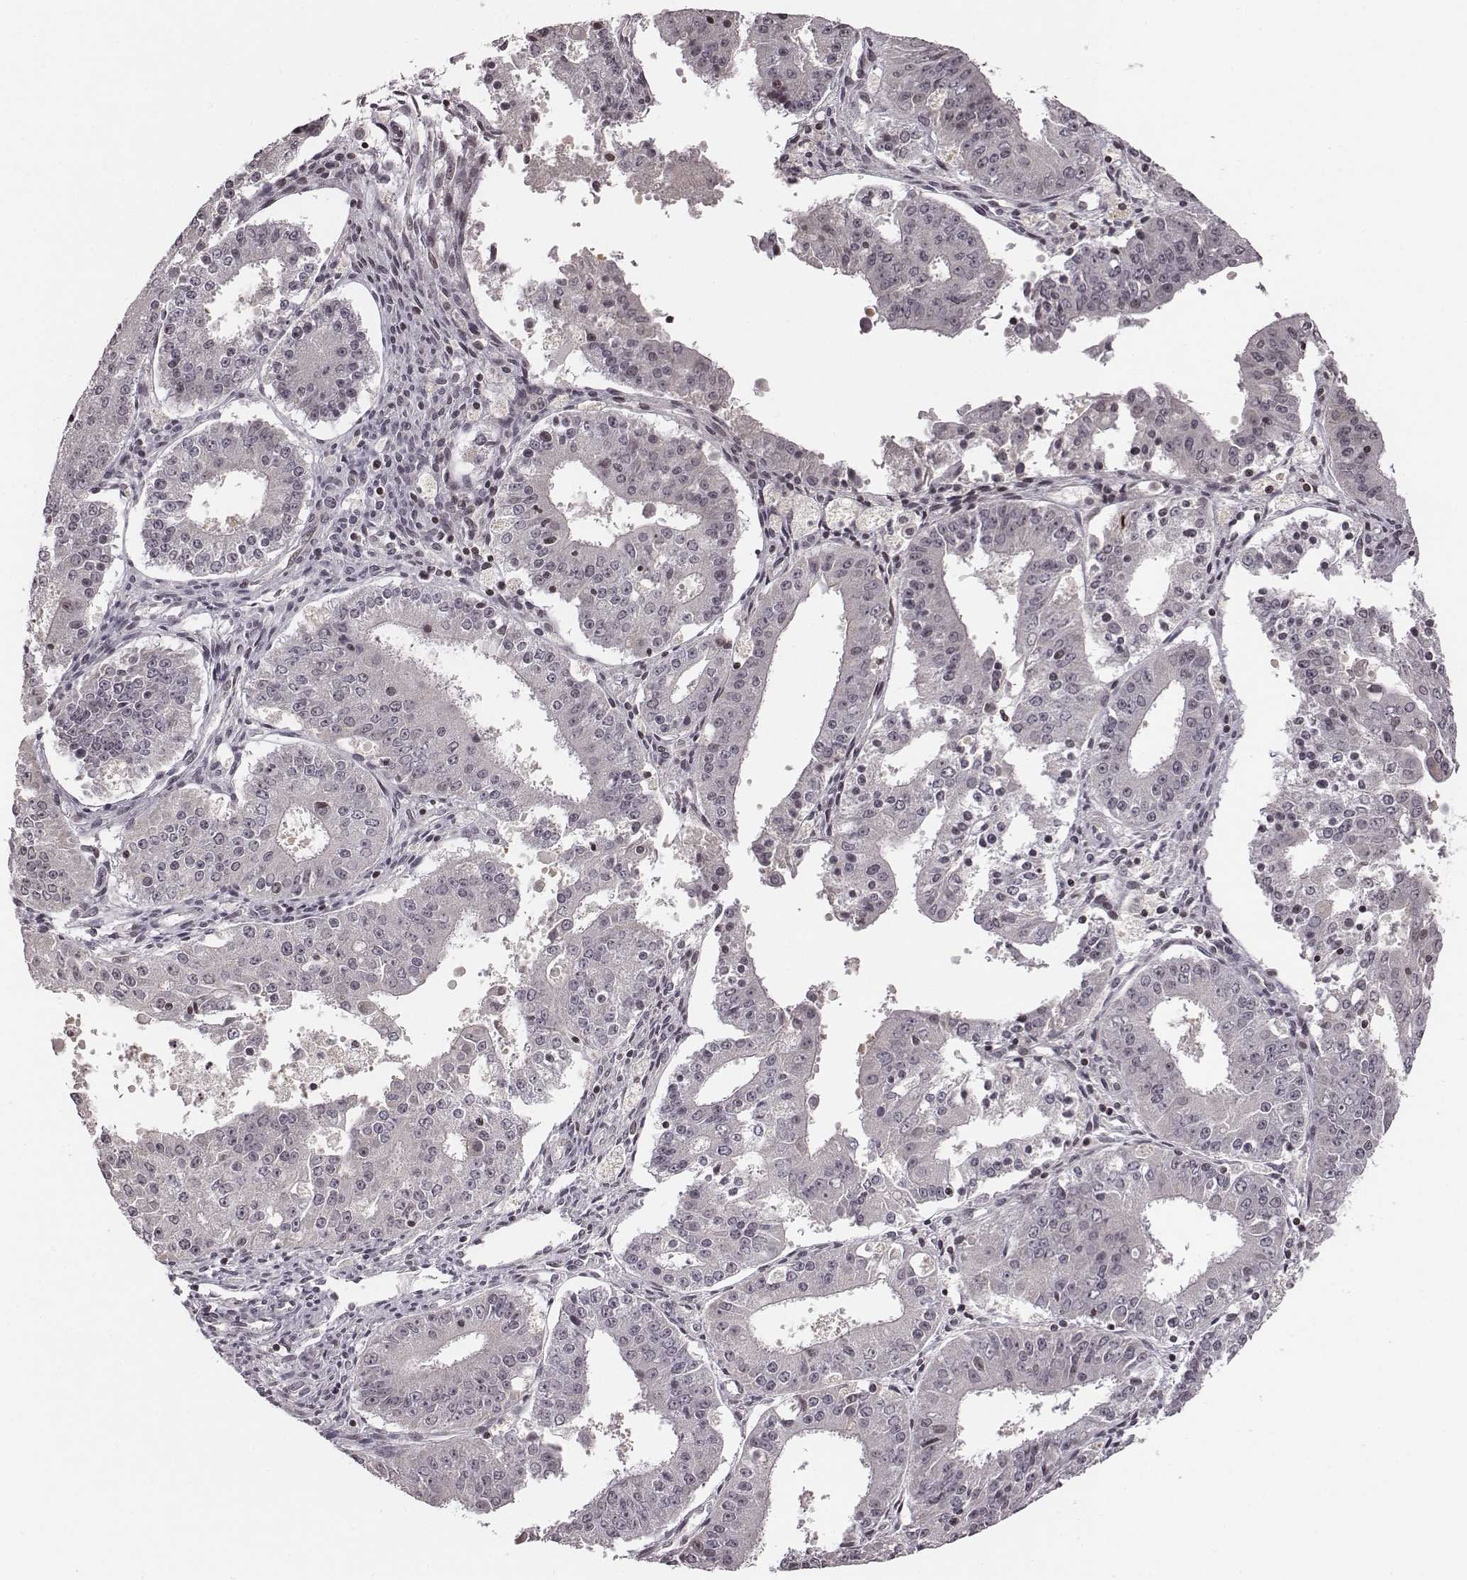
{"staining": {"intensity": "negative", "quantity": "none", "location": "none"}, "tissue": "ovarian cancer", "cell_type": "Tumor cells", "image_type": "cancer", "snomed": [{"axis": "morphology", "description": "Carcinoma, endometroid"}, {"axis": "topography", "description": "Ovary"}], "caption": "The IHC micrograph has no significant expression in tumor cells of ovarian endometroid carcinoma tissue.", "gene": "GRM4", "patient": {"sex": "female", "age": 42}}